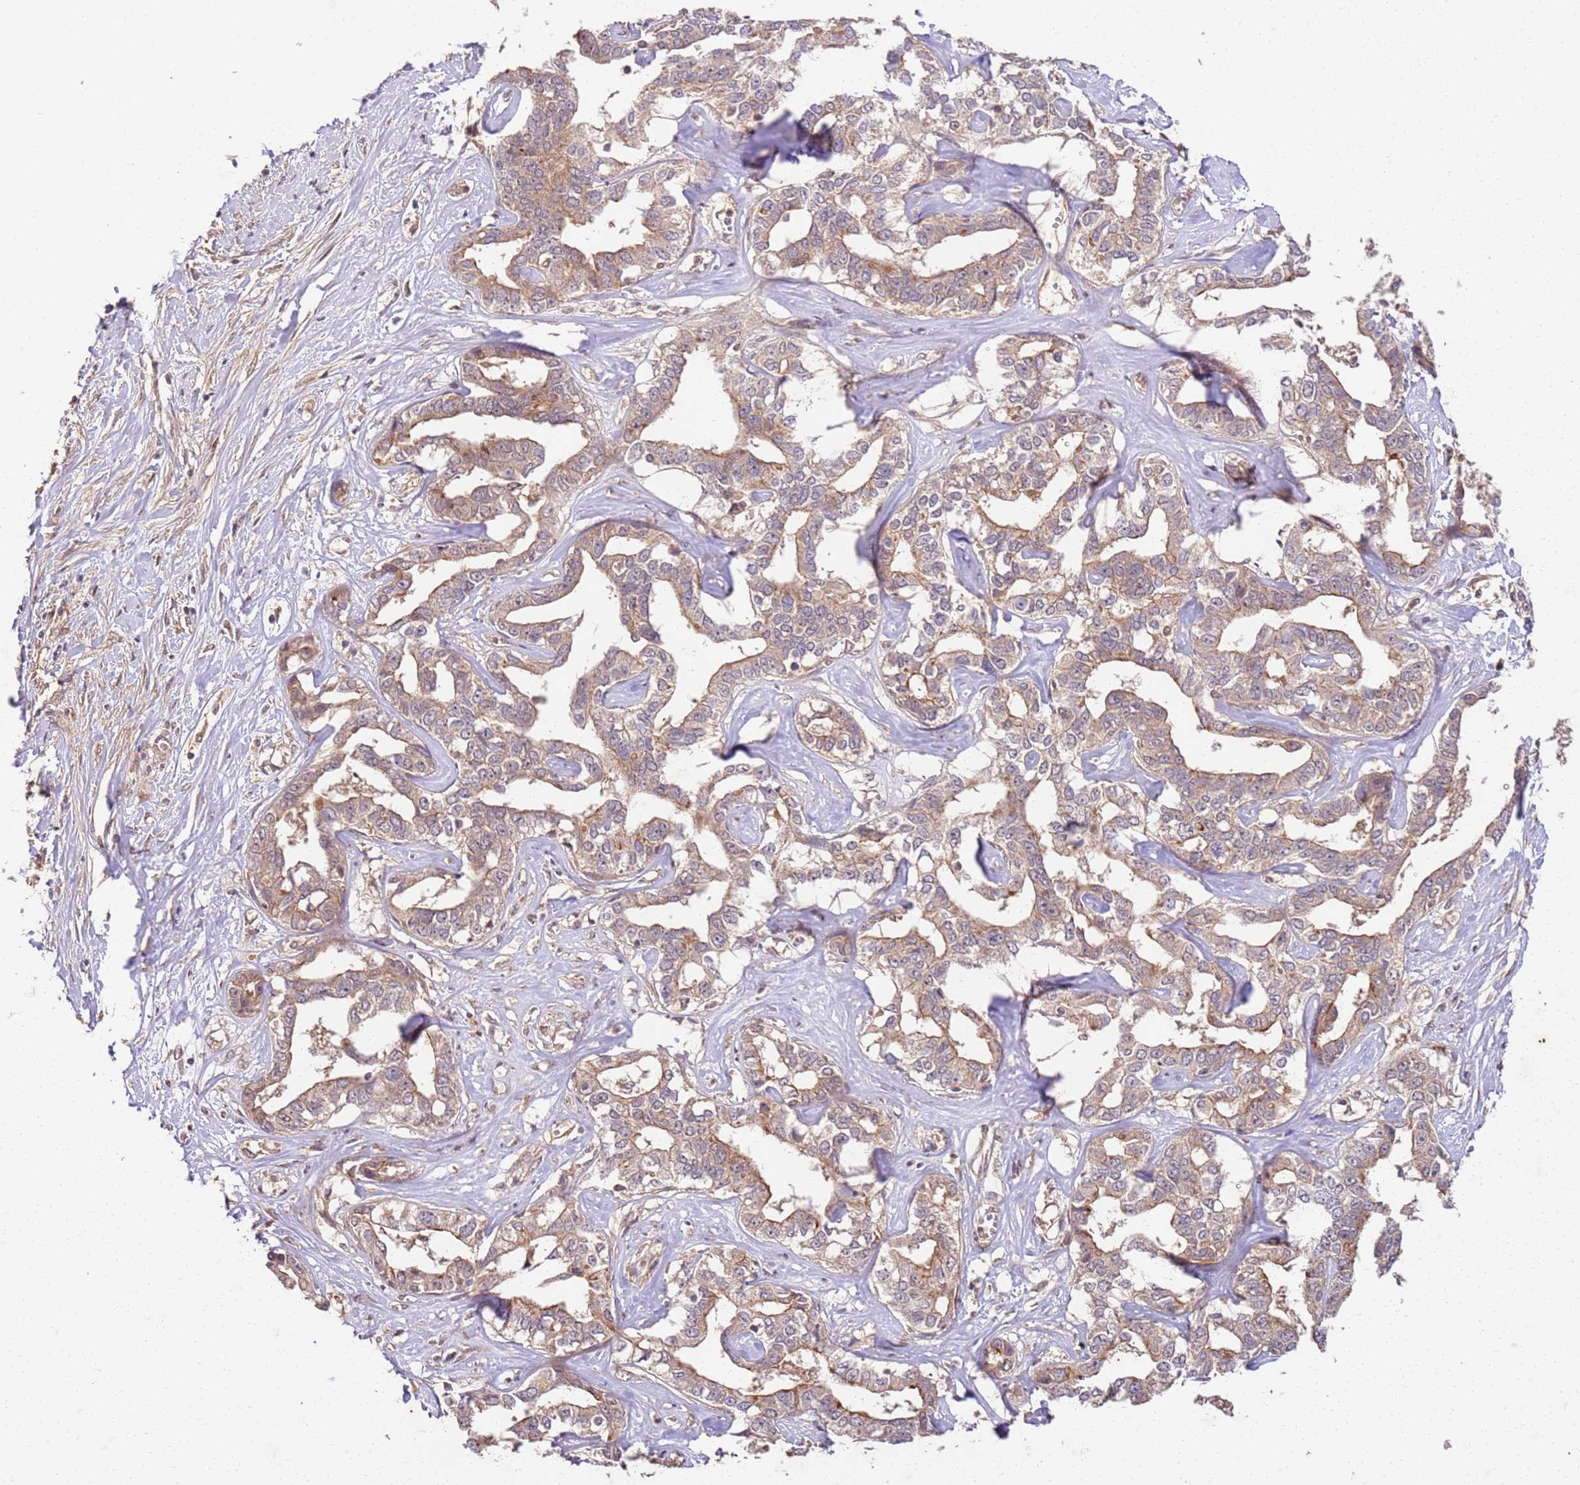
{"staining": {"intensity": "weak", "quantity": "25%-75%", "location": "cytoplasmic/membranous"}, "tissue": "liver cancer", "cell_type": "Tumor cells", "image_type": "cancer", "snomed": [{"axis": "morphology", "description": "Cholangiocarcinoma"}, {"axis": "topography", "description": "Liver"}], "caption": "High-power microscopy captured an immunohistochemistry micrograph of liver cancer (cholangiocarcinoma), revealing weak cytoplasmic/membranous staining in about 25%-75% of tumor cells.", "gene": "UBE3A", "patient": {"sex": "male", "age": 59}}